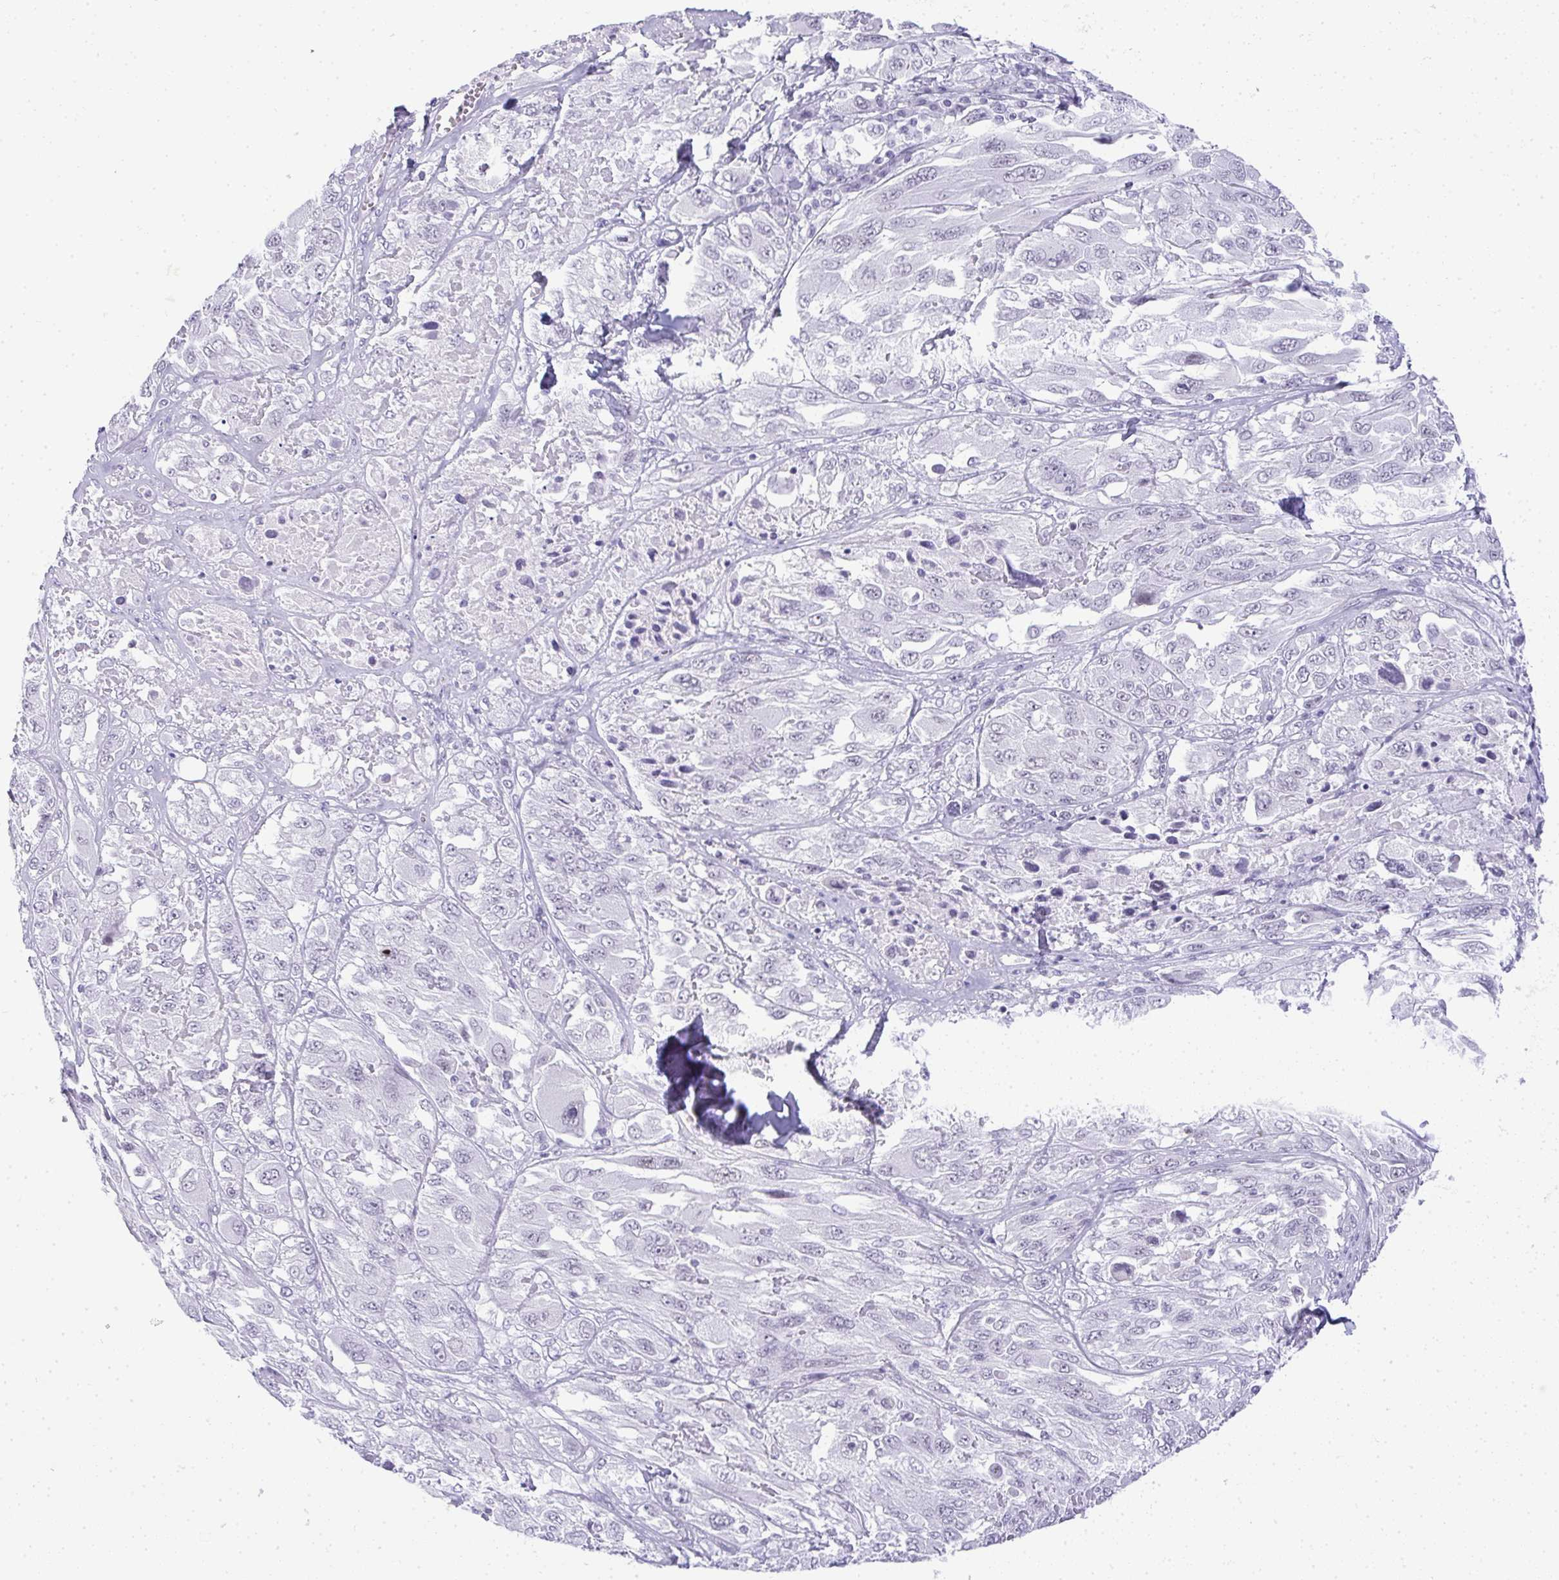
{"staining": {"intensity": "negative", "quantity": "none", "location": "none"}, "tissue": "melanoma", "cell_type": "Tumor cells", "image_type": "cancer", "snomed": [{"axis": "morphology", "description": "Malignant melanoma, NOS"}, {"axis": "topography", "description": "Skin"}], "caption": "The immunohistochemistry micrograph has no significant expression in tumor cells of malignant melanoma tissue.", "gene": "PLA2G1B", "patient": {"sex": "female", "age": 91}}